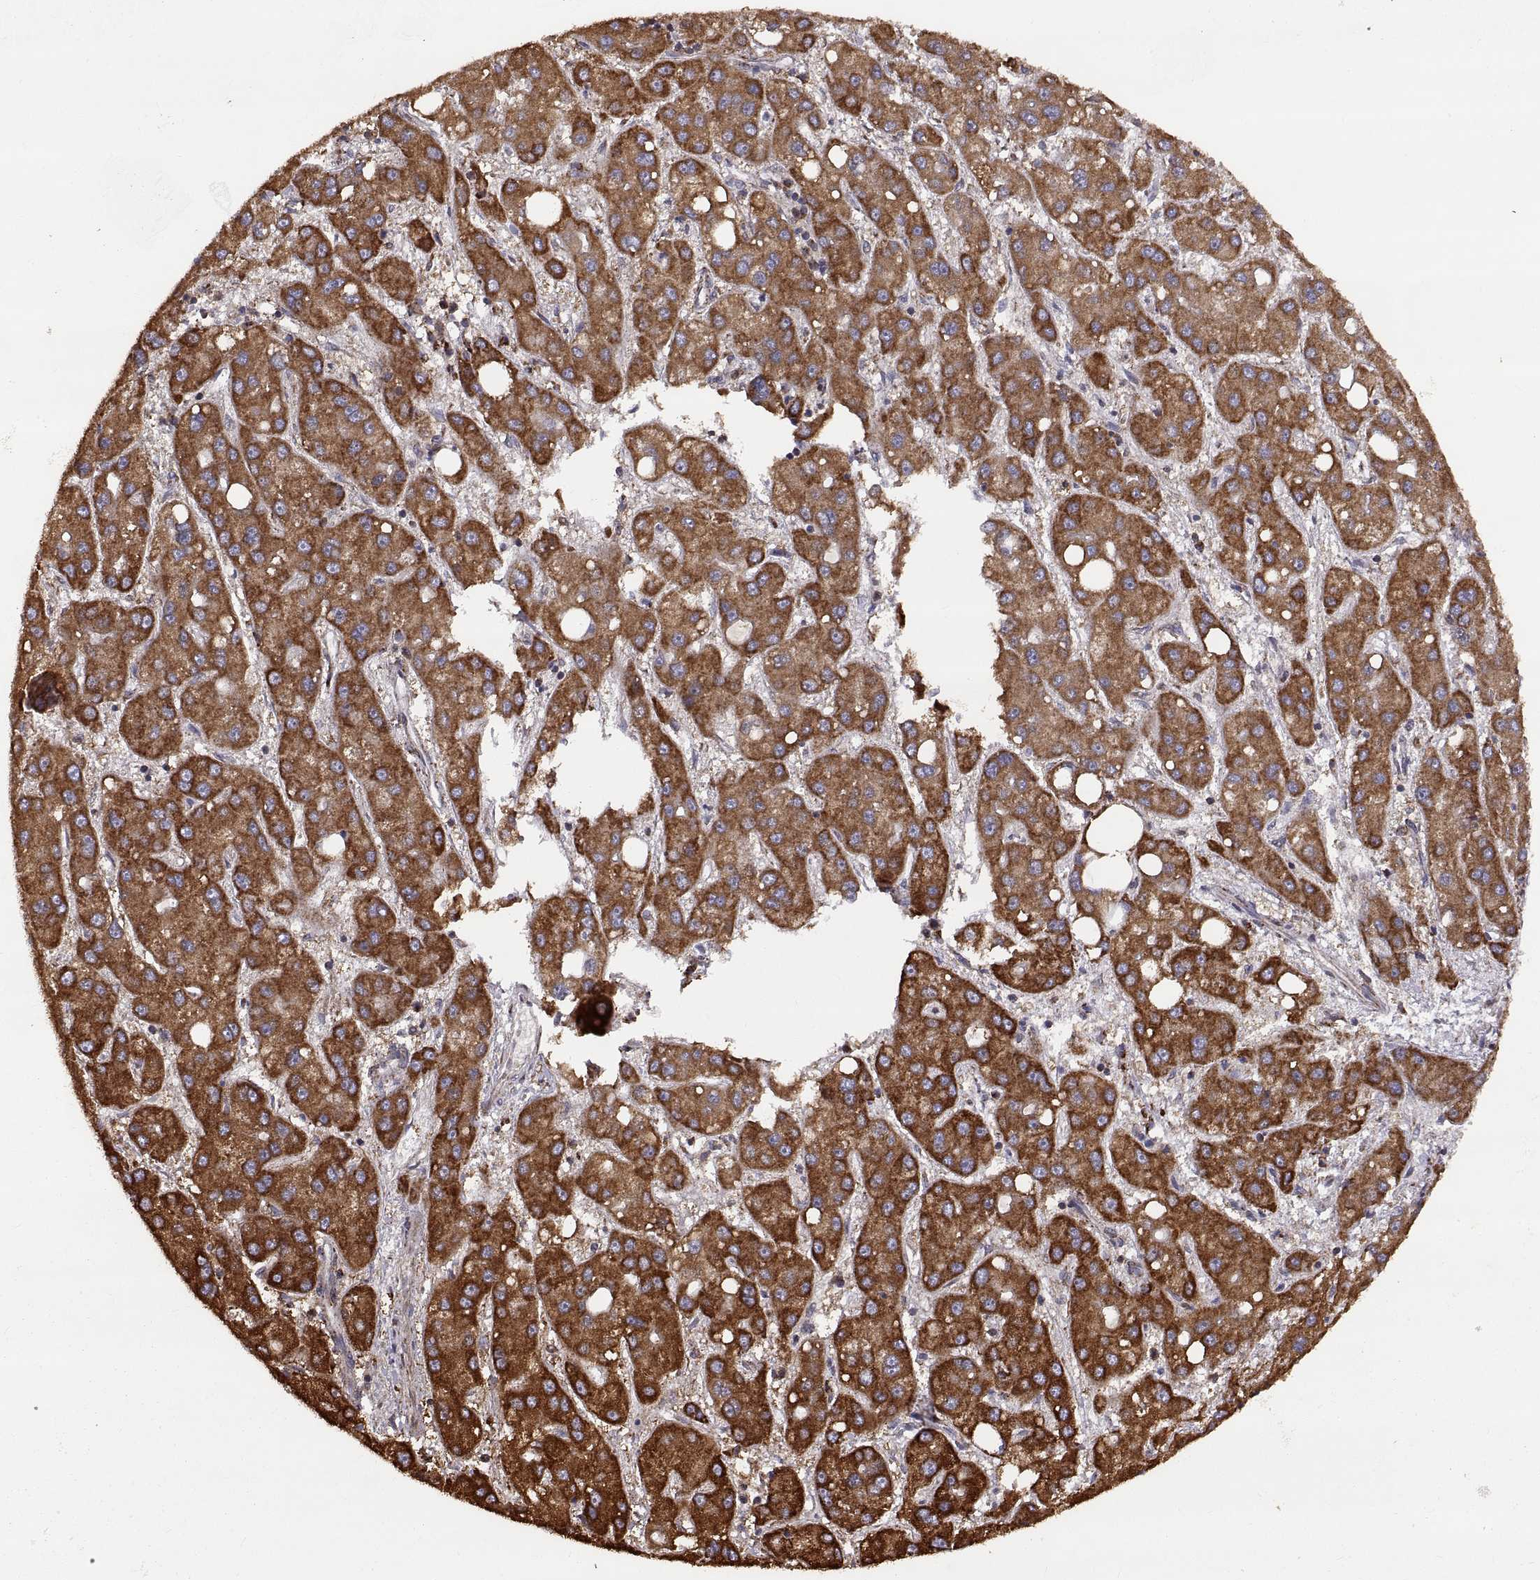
{"staining": {"intensity": "strong", "quantity": ">75%", "location": "cytoplasmic/membranous"}, "tissue": "liver cancer", "cell_type": "Tumor cells", "image_type": "cancer", "snomed": [{"axis": "morphology", "description": "Carcinoma, Hepatocellular, NOS"}, {"axis": "topography", "description": "Liver"}], "caption": "Protein expression analysis of human liver cancer reveals strong cytoplasmic/membranous expression in about >75% of tumor cells.", "gene": "ARSD", "patient": {"sex": "male", "age": 73}}